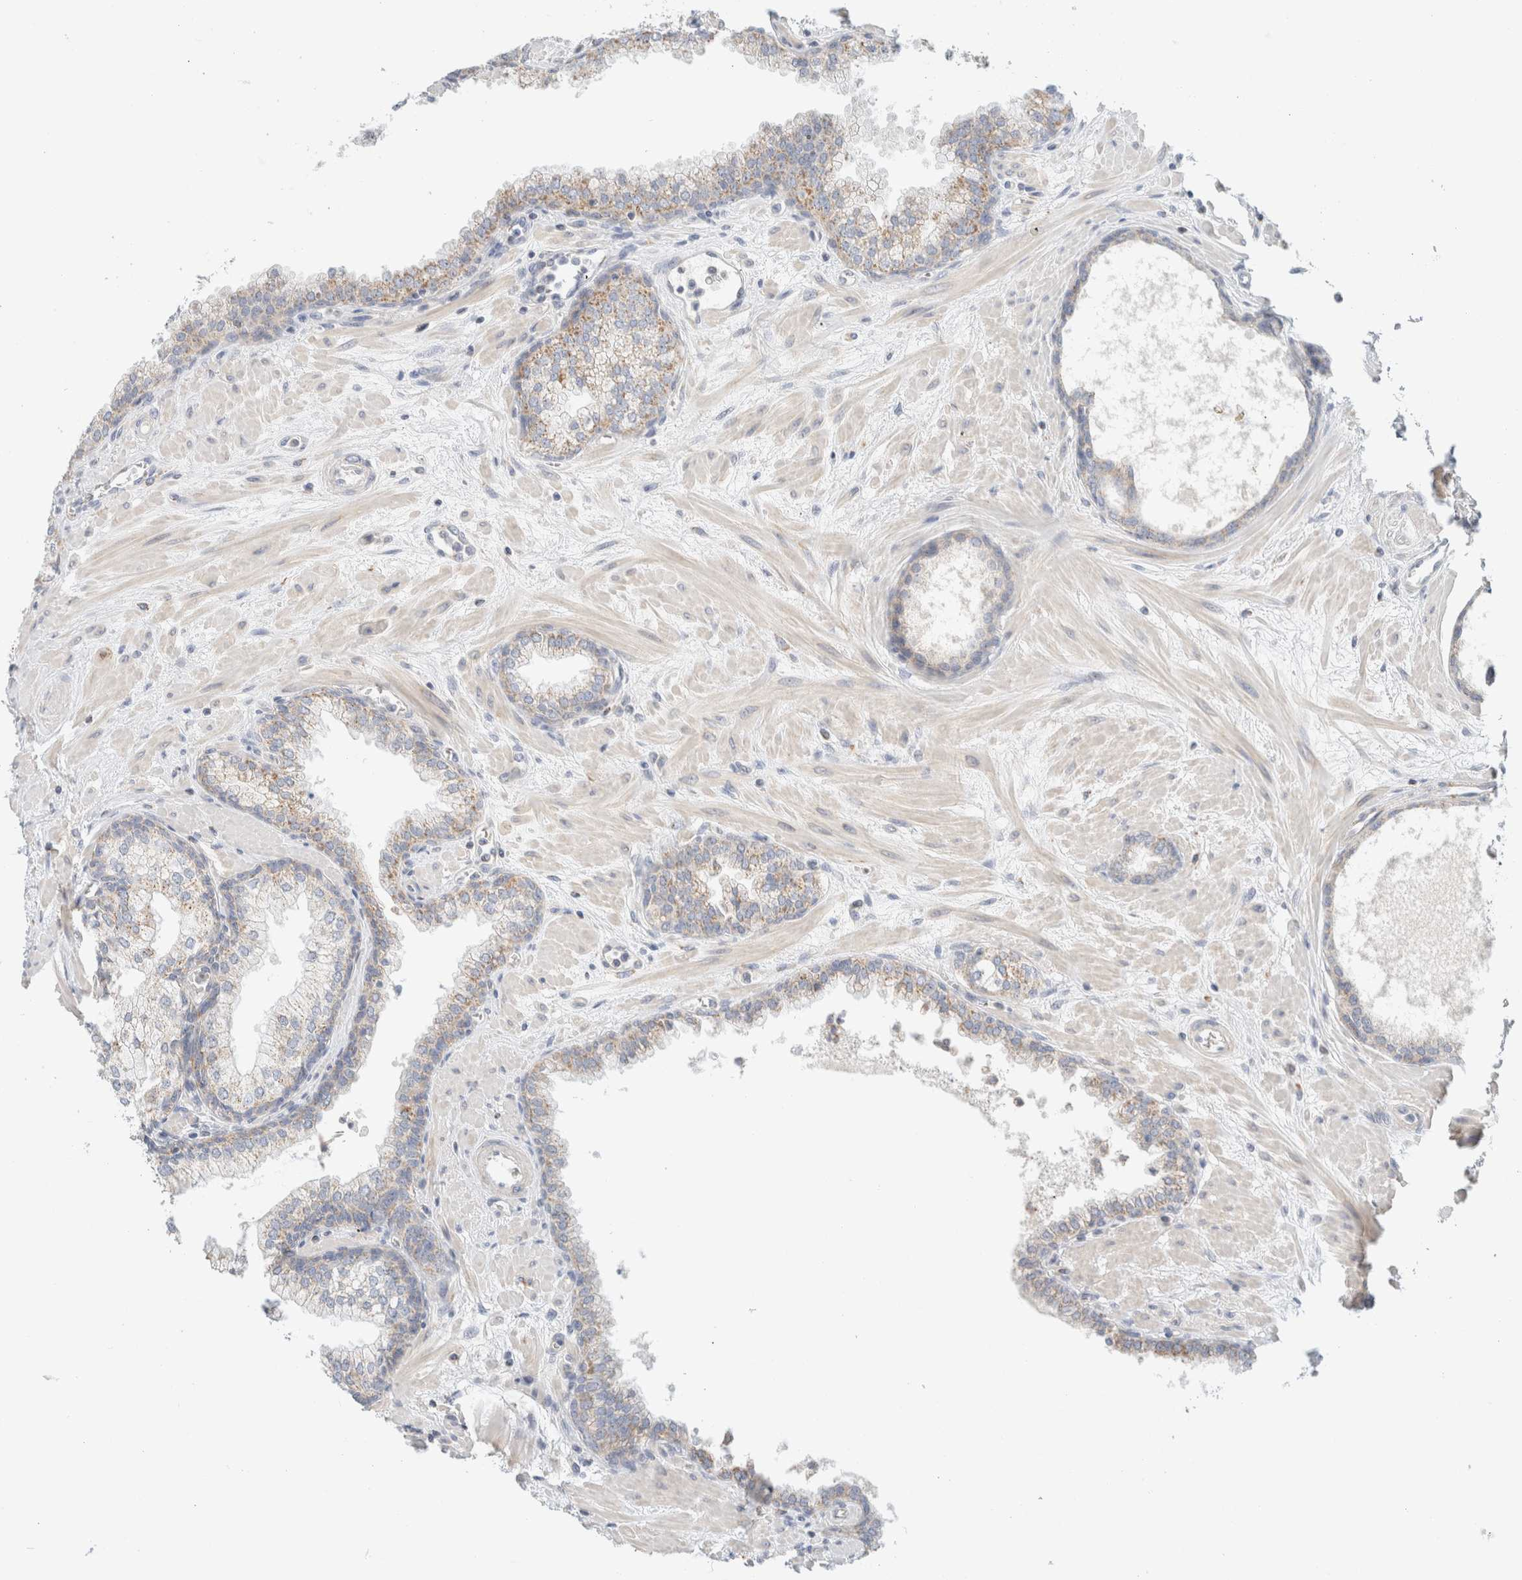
{"staining": {"intensity": "weak", "quantity": "25%-75%", "location": "cytoplasmic/membranous"}, "tissue": "prostate", "cell_type": "Glandular cells", "image_type": "normal", "snomed": [{"axis": "morphology", "description": "Normal tissue, NOS"}, {"axis": "morphology", "description": "Urothelial carcinoma, Low grade"}, {"axis": "topography", "description": "Urinary bladder"}, {"axis": "topography", "description": "Prostate"}], "caption": "Weak cytoplasmic/membranous staining is identified in approximately 25%-75% of glandular cells in normal prostate.", "gene": "HDHD3", "patient": {"sex": "male", "age": 60}}